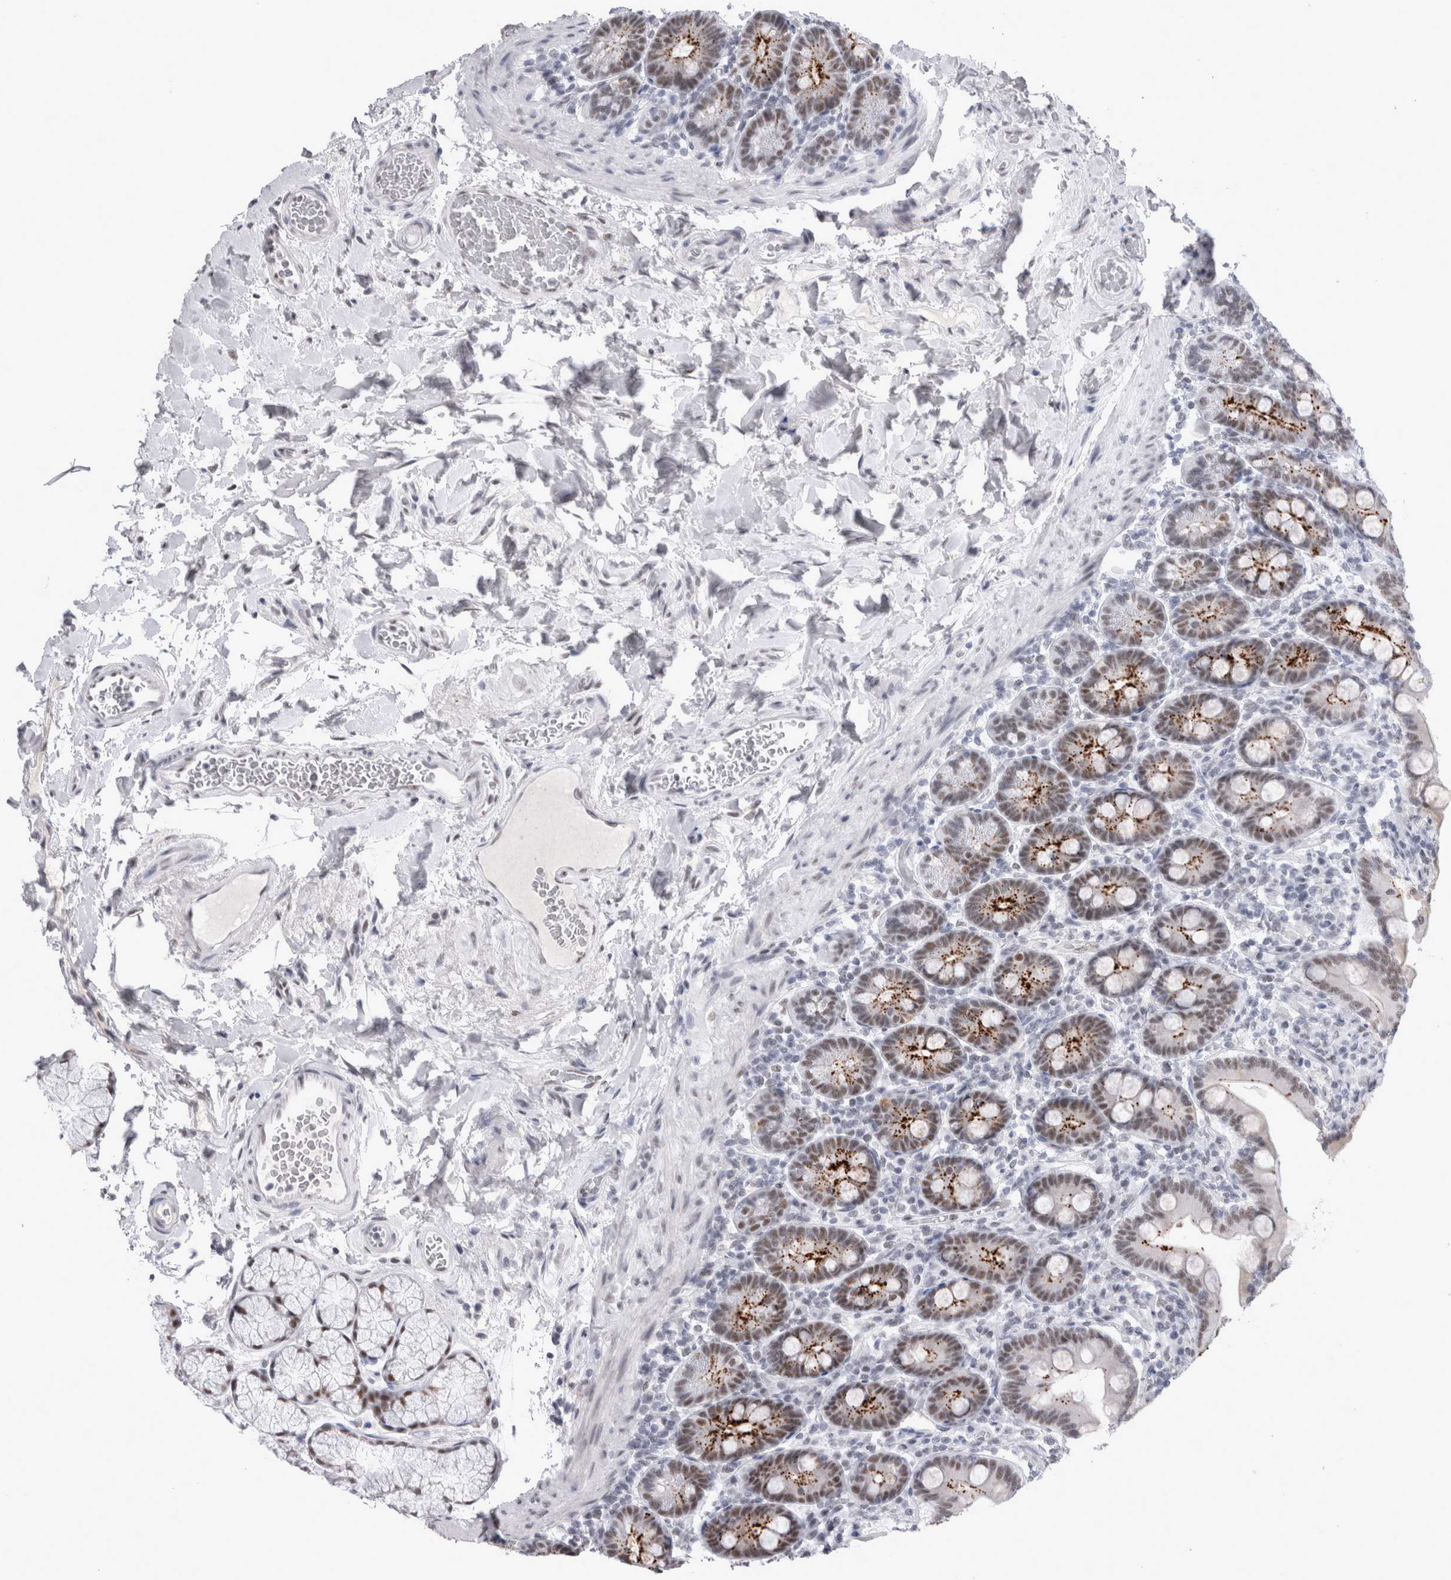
{"staining": {"intensity": "moderate", "quantity": "25%-75%", "location": "cytoplasmic/membranous,nuclear"}, "tissue": "duodenum", "cell_type": "Glandular cells", "image_type": "normal", "snomed": [{"axis": "morphology", "description": "Normal tissue, NOS"}, {"axis": "topography", "description": "Duodenum"}], "caption": "Immunohistochemical staining of benign duodenum demonstrates medium levels of moderate cytoplasmic/membranous,nuclear positivity in about 25%-75% of glandular cells.", "gene": "API5", "patient": {"sex": "male", "age": 54}}